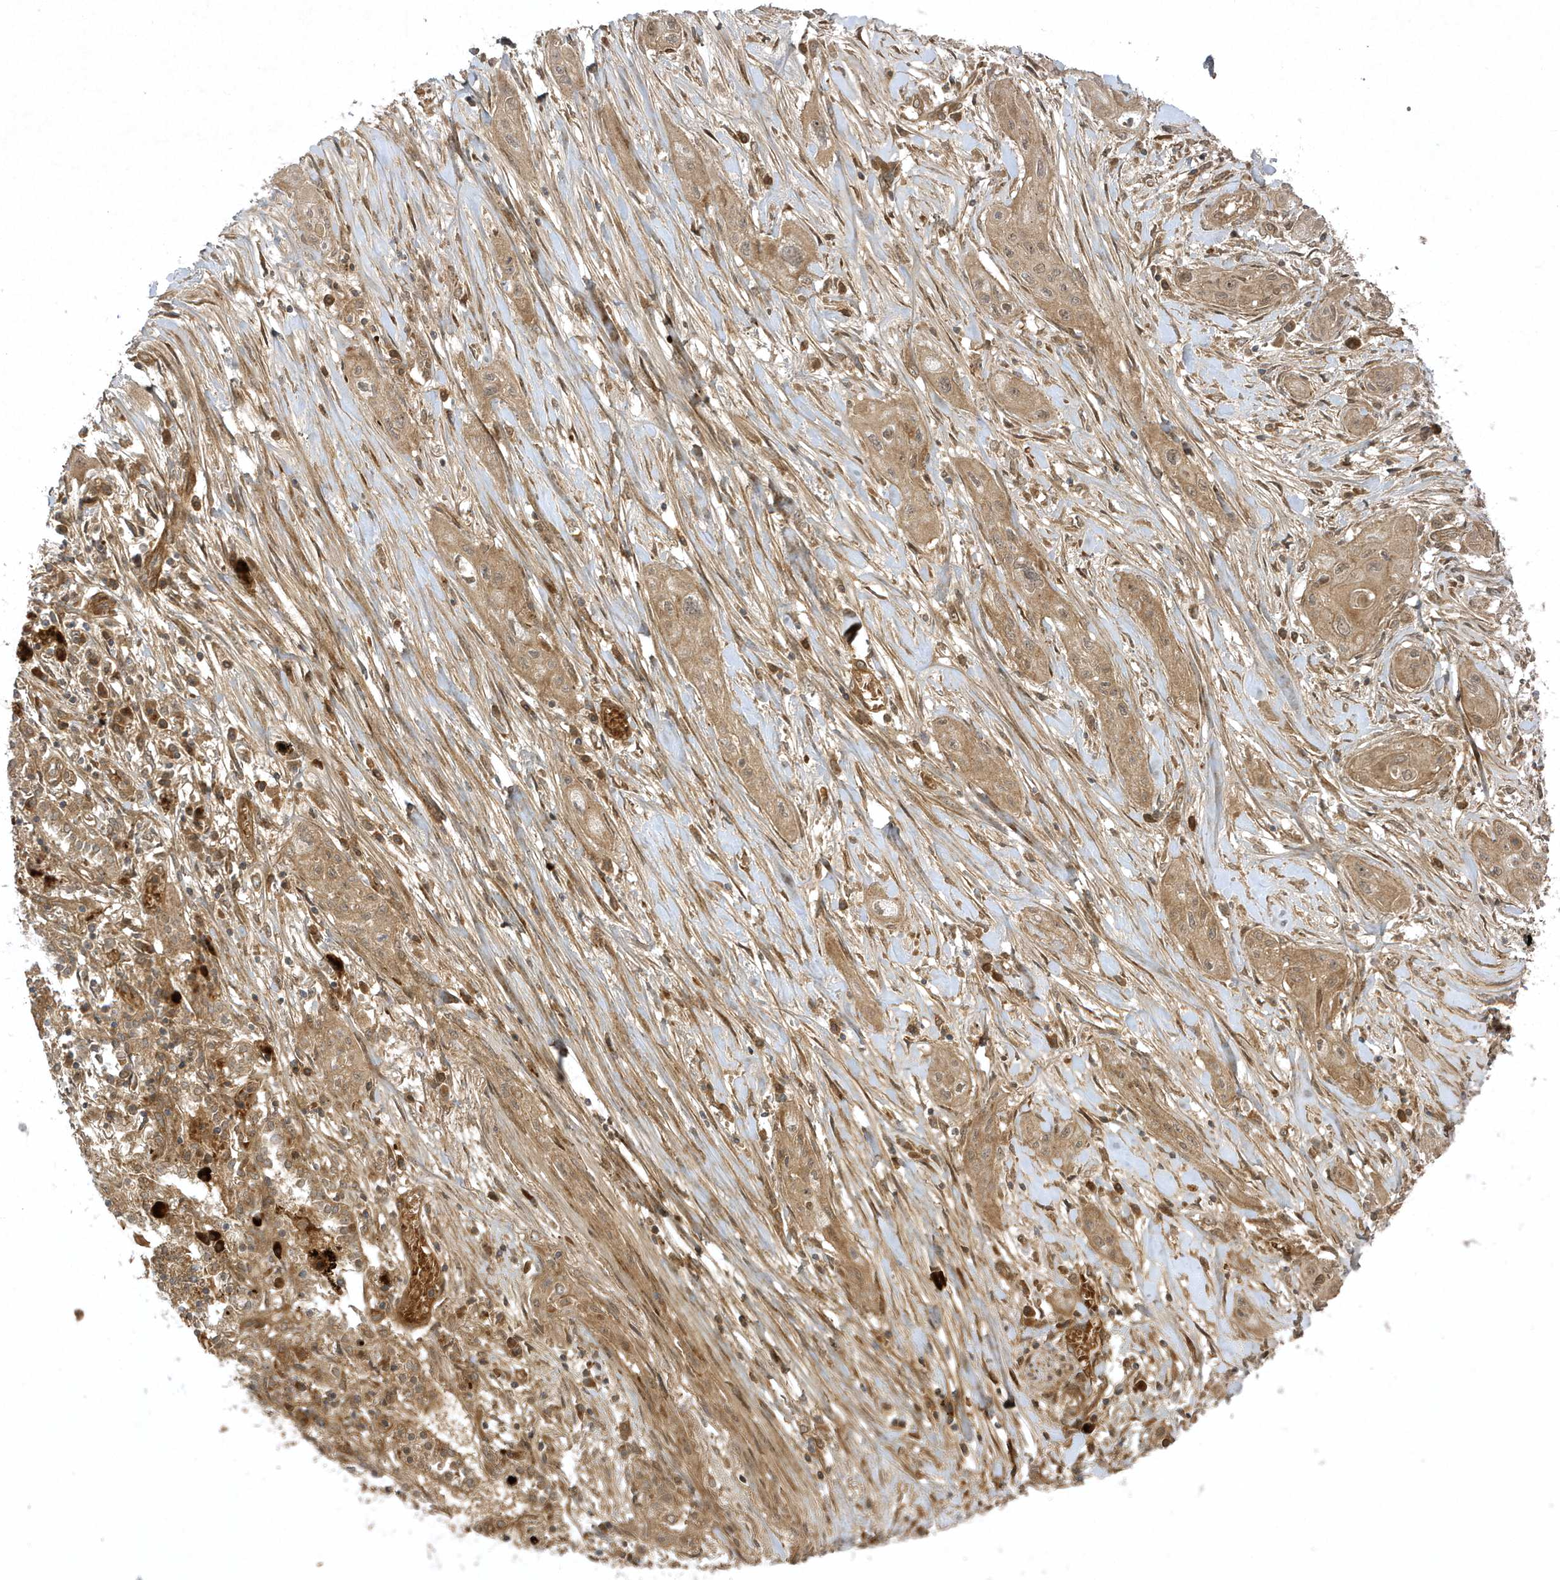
{"staining": {"intensity": "weak", "quantity": ">75%", "location": "cytoplasmic/membranous"}, "tissue": "lung cancer", "cell_type": "Tumor cells", "image_type": "cancer", "snomed": [{"axis": "morphology", "description": "Squamous cell carcinoma, NOS"}, {"axis": "topography", "description": "Lung"}], "caption": "A high-resolution photomicrograph shows immunohistochemistry (IHC) staining of lung cancer, which exhibits weak cytoplasmic/membranous expression in approximately >75% of tumor cells. (Brightfield microscopy of DAB IHC at high magnification).", "gene": "FAM83C", "patient": {"sex": "female", "age": 47}}